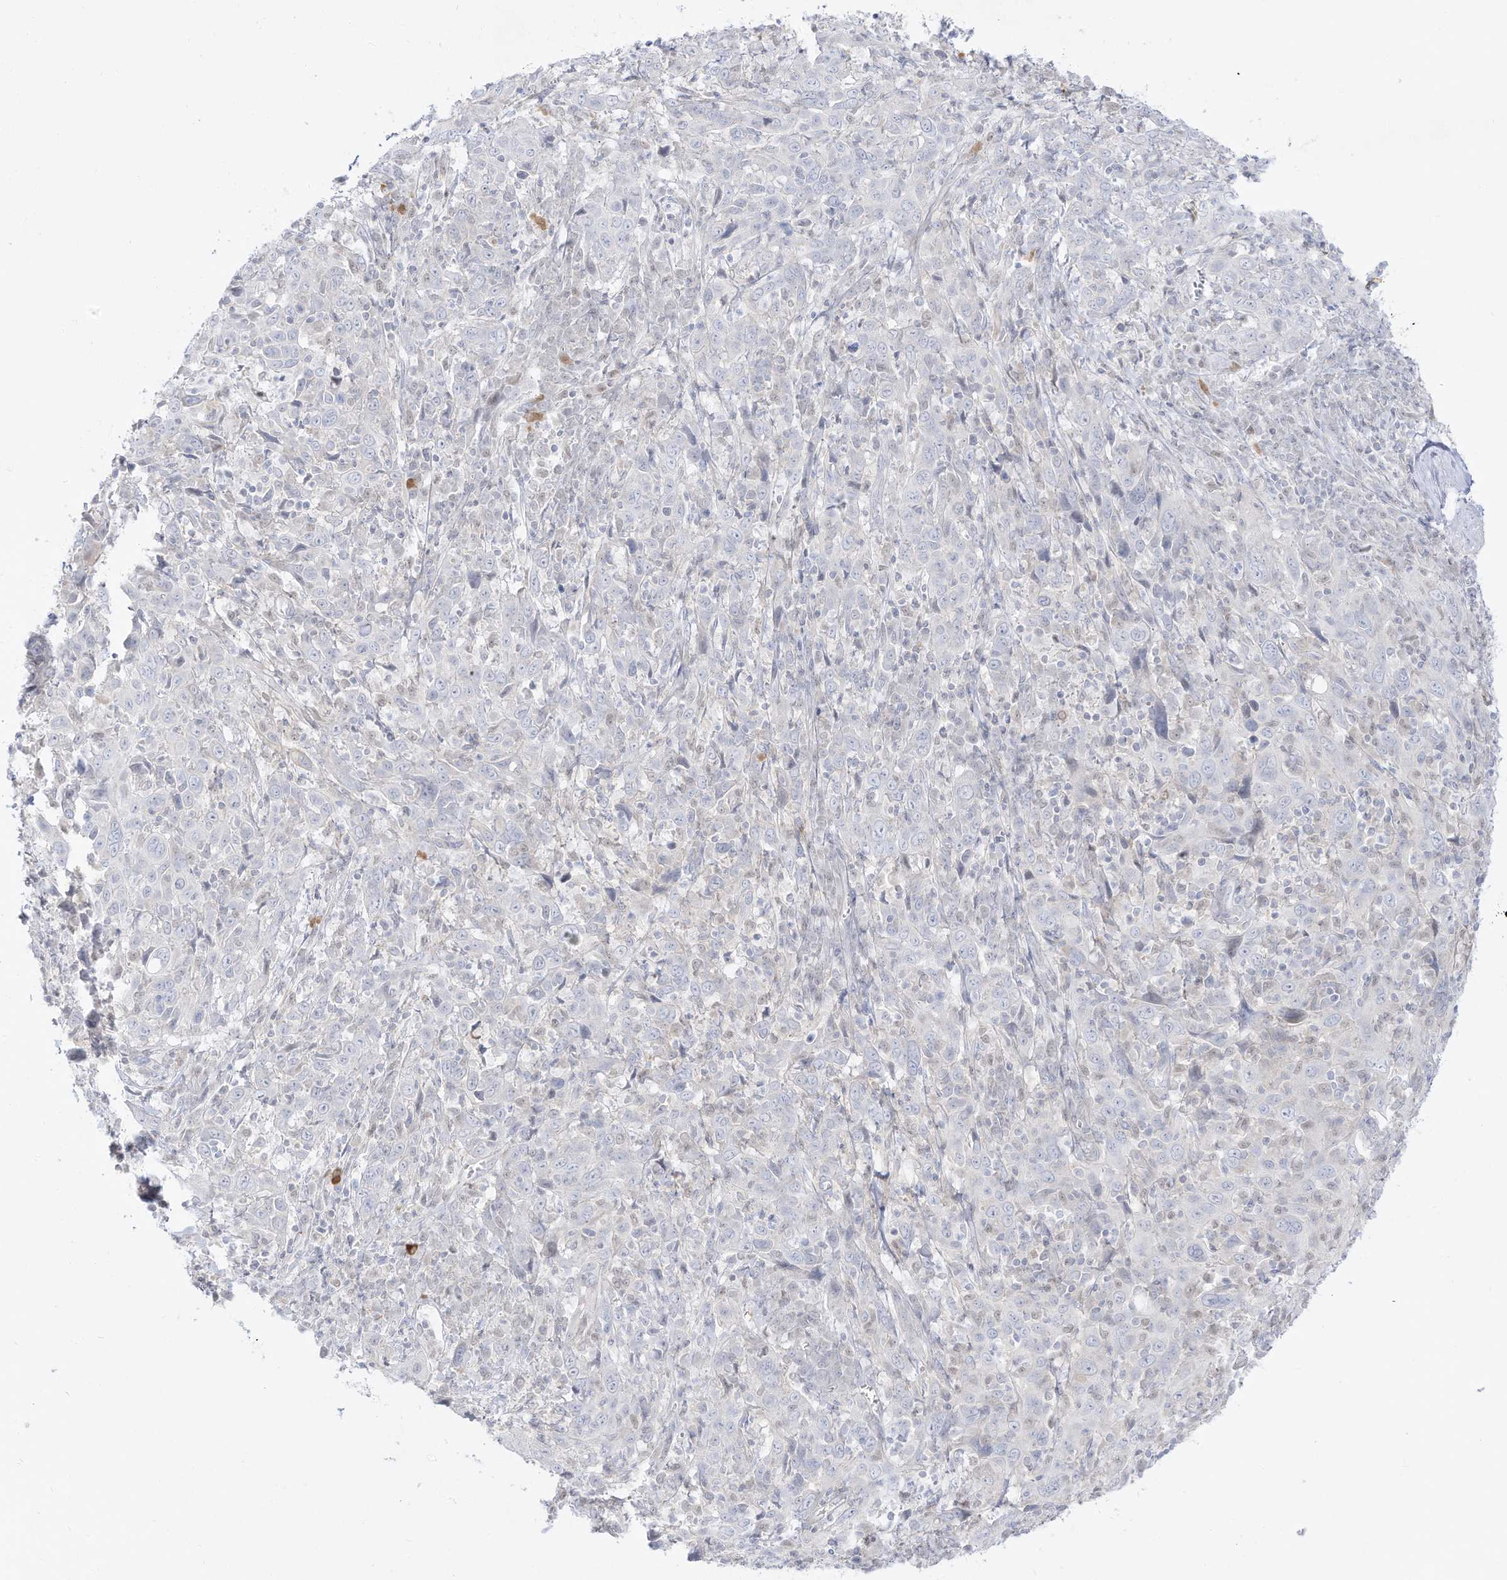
{"staining": {"intensity": "negative", "quantity": "none", "location": "none"}, "tissue": "cervical cancer", "cell_type": "Tumor cells", "image_type": "cancer", "snomed": [{"axis": "morphology", "description": "Squamous cell carcinoma, NOS"}, {"axis": "topography", "description": "Cervix"}], "caption": "This is a micrograph of immunohistochemistry (IHC) staining of cervical cancer (squamous cell carcinoma), which shows no positivity in tumor cells.", "gene": "DMKN", "patient": {"sex": "female", "age": 46}}